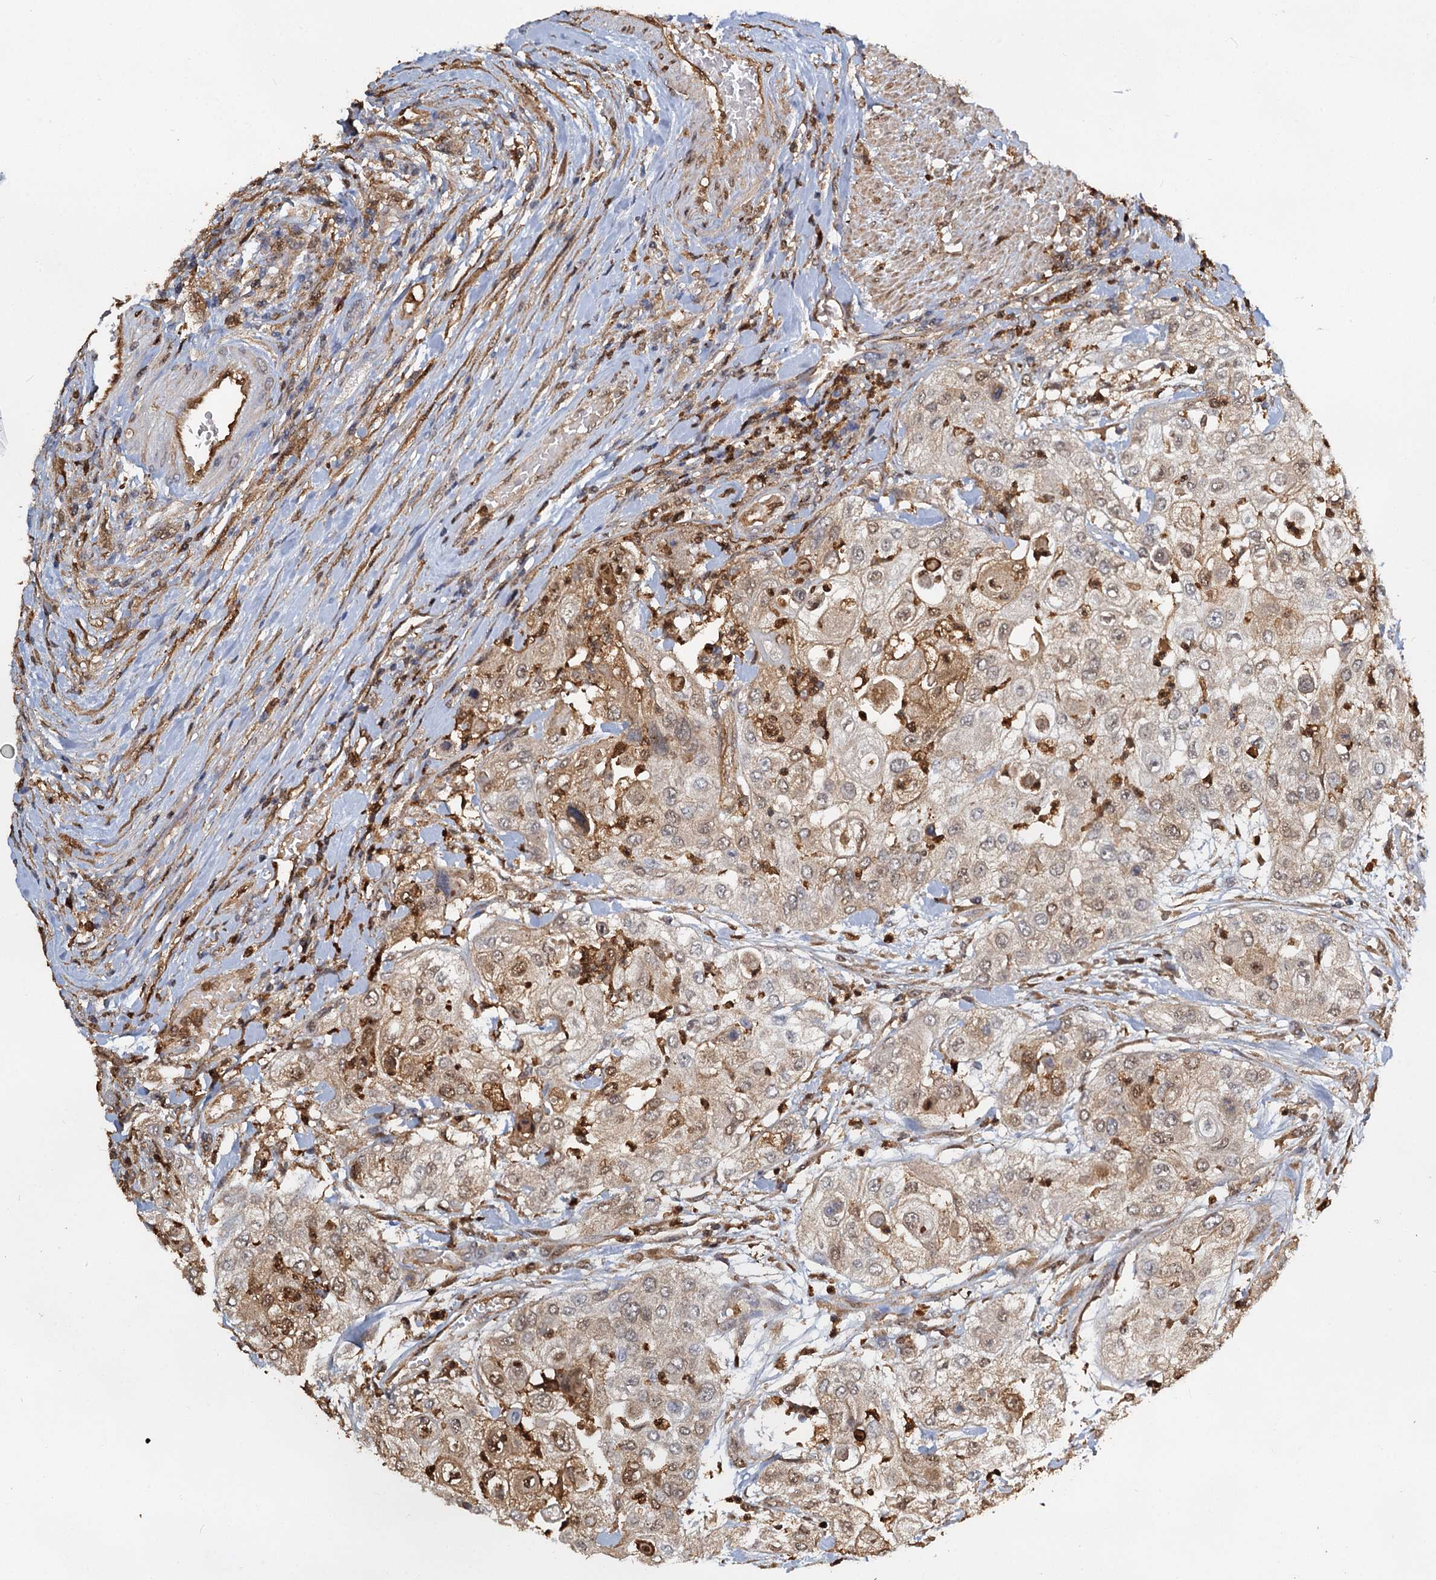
{"staining": {"intensity": "moderate", "quantity": ">75%", "location": "cytoplasmic/membranous,nuclear"}, "tissue": "urothelial cancer", "cell_type": "Tumor cells", "image_type": "cancer", "snomed": [{"axis": "morphology", "description": "Urothelial carcinoma, High grade"}, {"axis": "topography", "description": "Urinary bladder"}], "caption": "Immunohistochemical staining of high-grade urothelial carcinoma shows medium levels of moderate cytoplasmic/membranous and nuclear staining in about >75% of tumor cells.", "gene": "S100A6", "patient": {"sex": "female", "age": 79}}